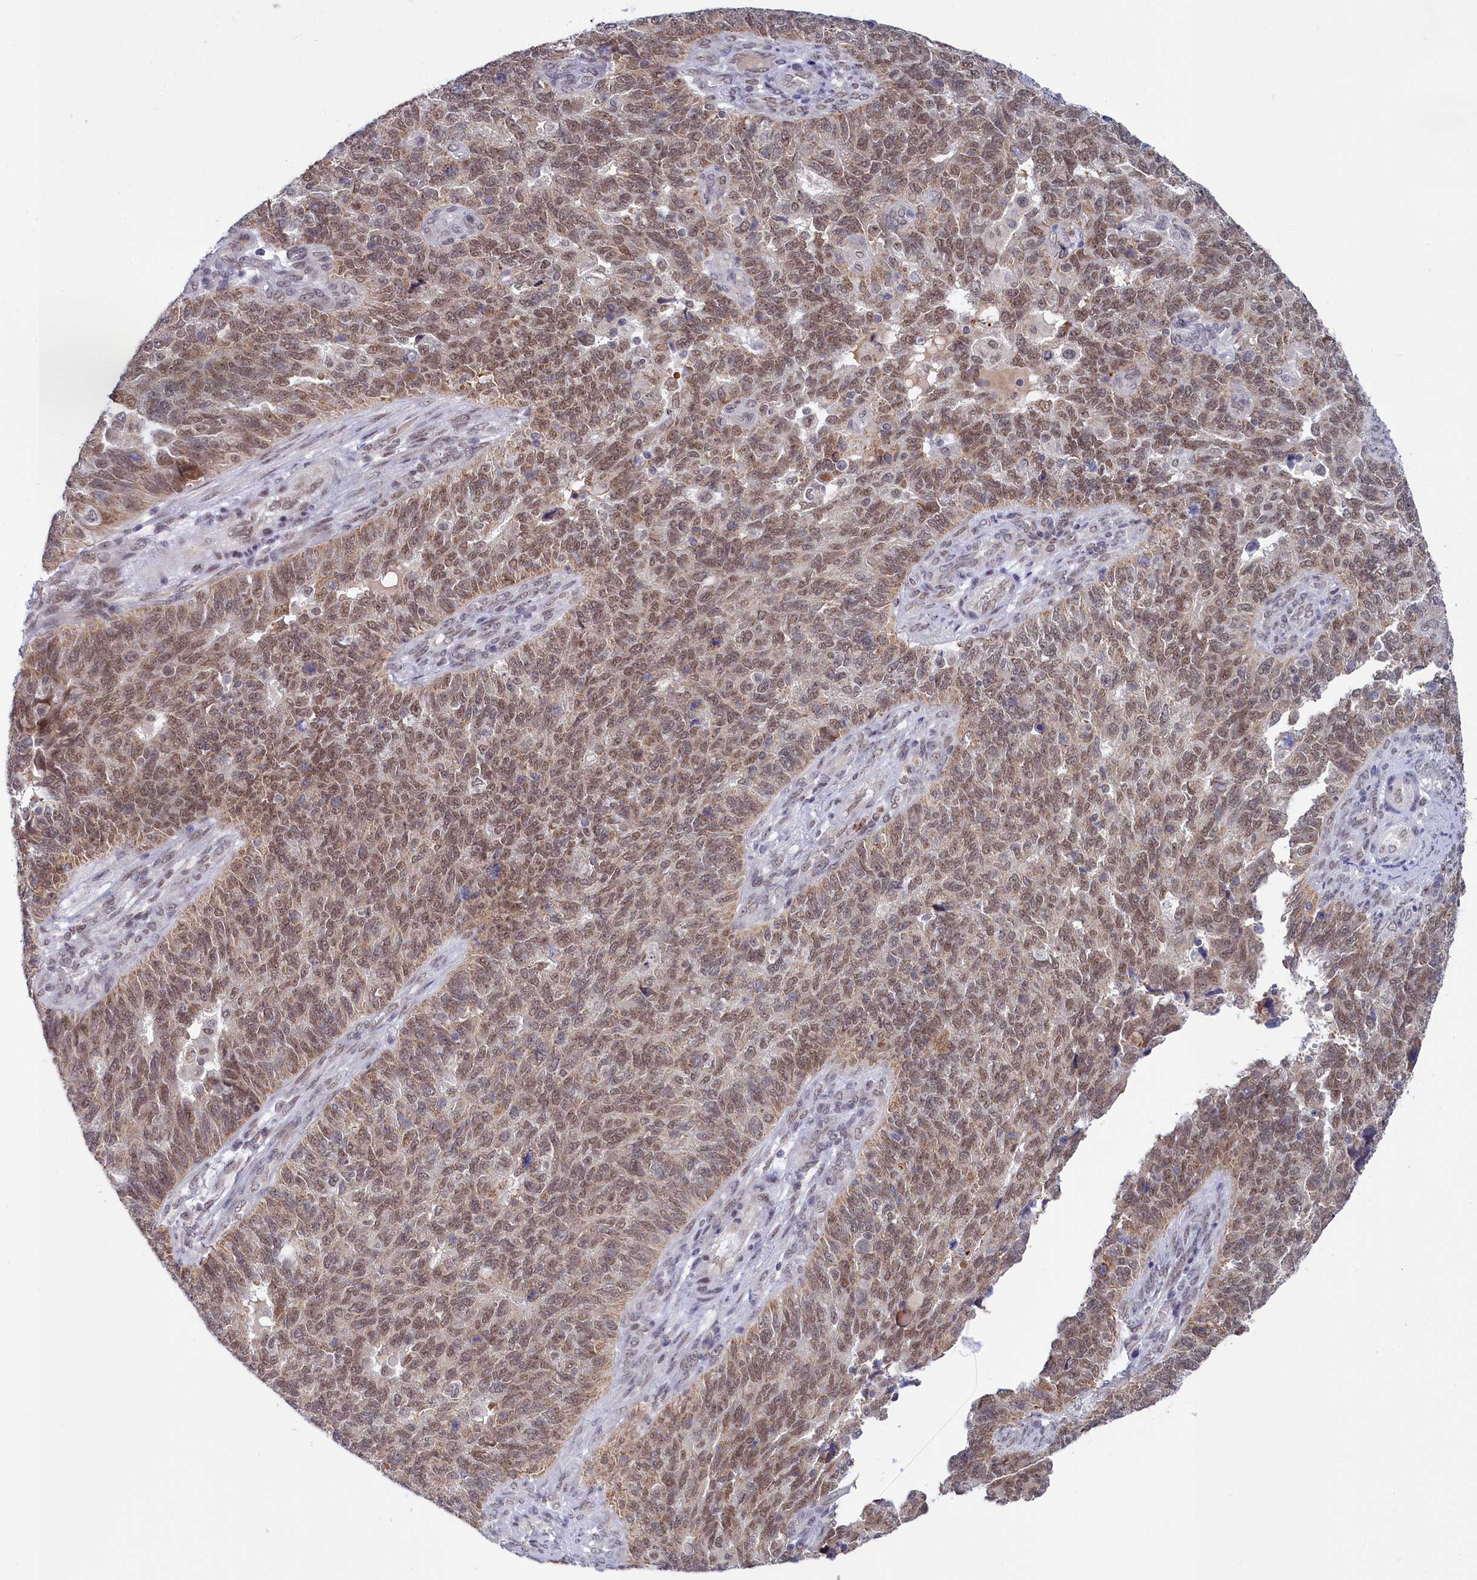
{"staining": {"intensity": "moderate", "quantity": ">75%", "location": "cytoplasmic/membranous,nuclear"}, "tissue": "endometrial cancer", "cell_type": "Tumor cells", "image_type": "cancer", "snomed": [{"axis": "morphology", "description": "Adenocarcinoma, NOS"}, {"axis": "topography", "description": "Endometrium"}], "caption": "A photomicrograph of human adenocarcinoma (endometrial) stained for a protein reveals moderate cytoplasmic/membranous and nuclear brown staining in tumor cells.", "gene": "PPHLN1", "patient": {"sex": "female", "age": 66}}